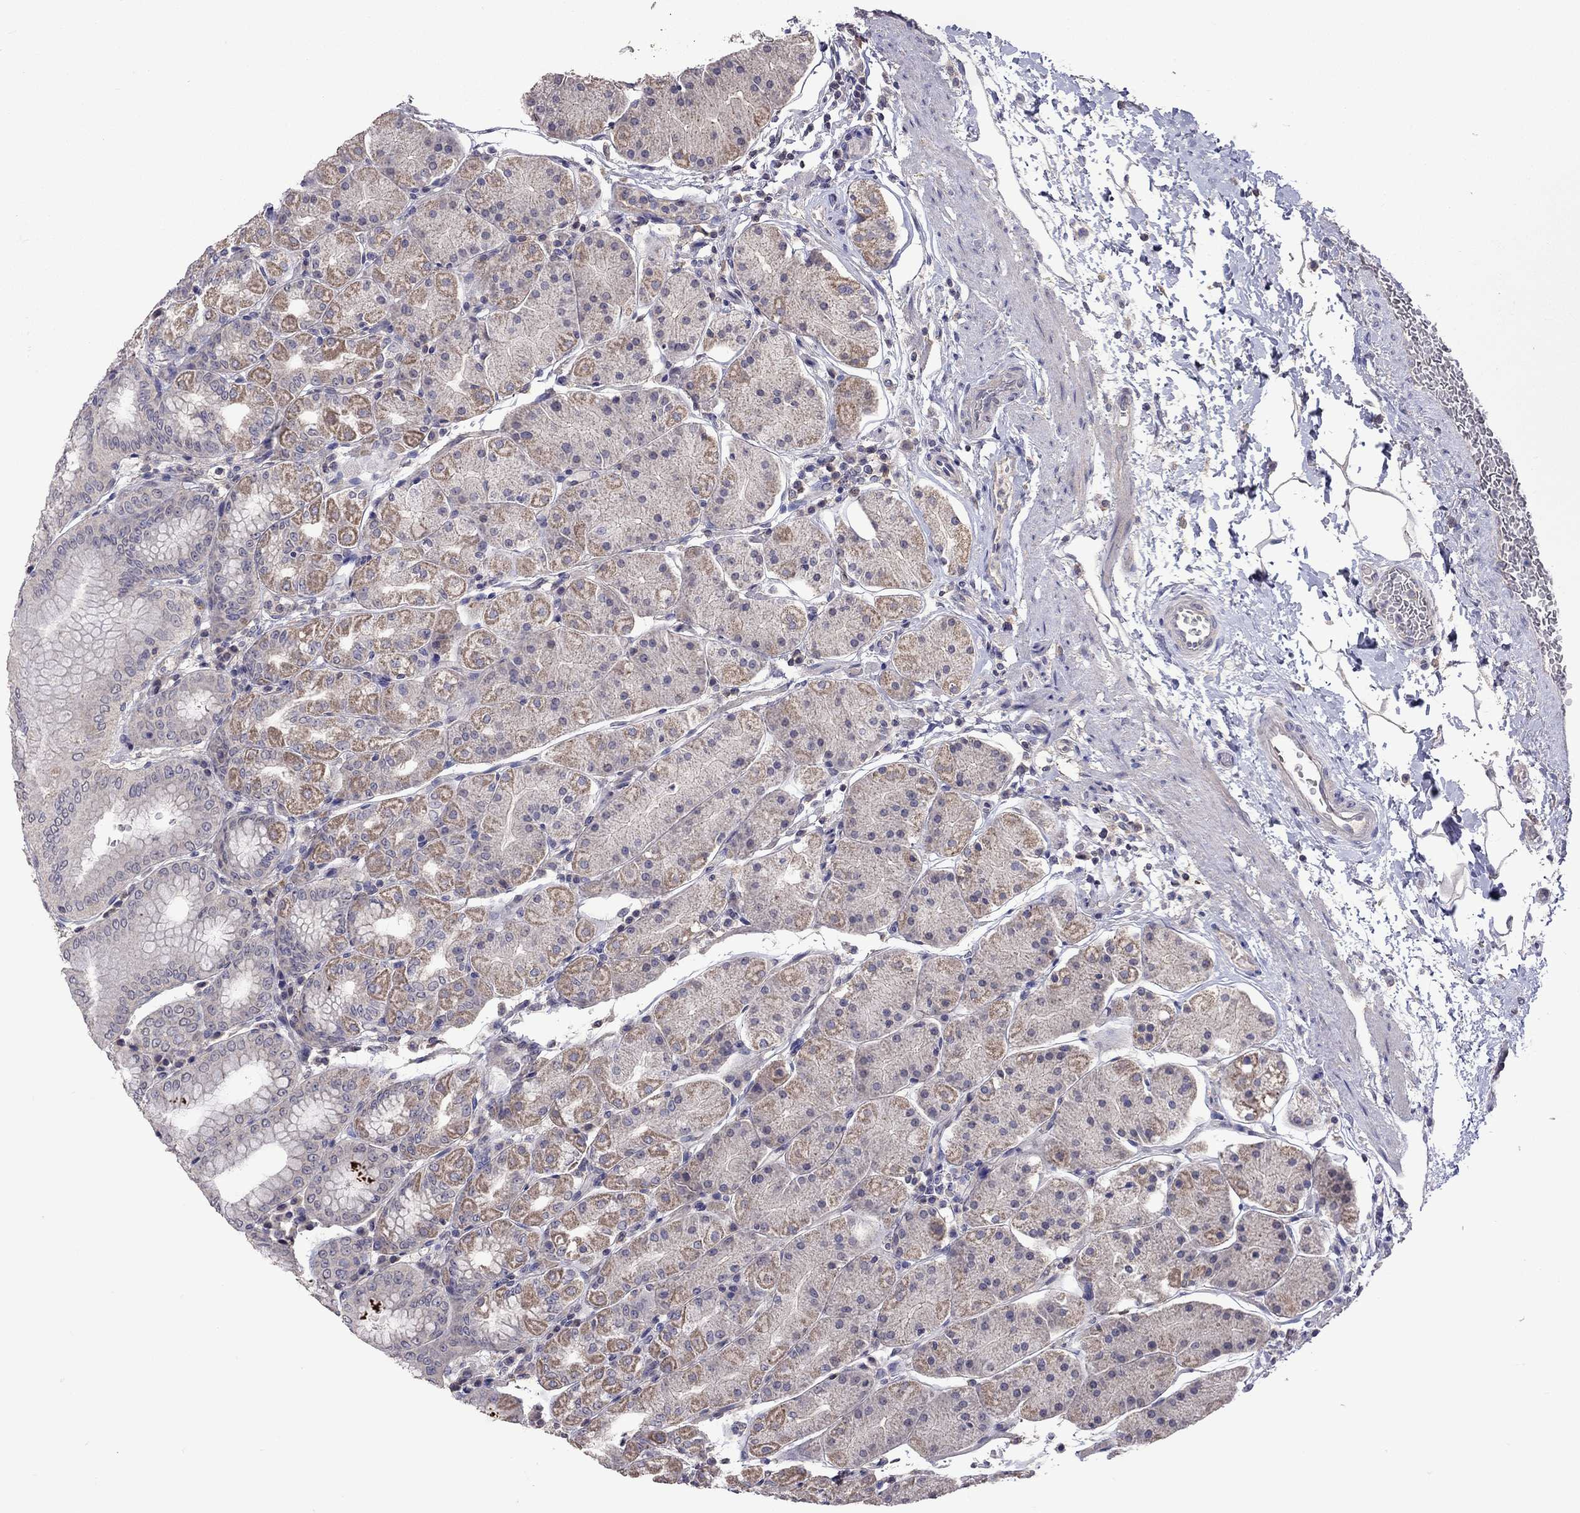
{"staining": {"intensity": "moderate", "quantity": "25%-75%", "location": "cytoplasmic/membranous"}, "tissue": "stomach", "cell_type": "Glandular cells", "image_type": "normal", "snomed": [{"axis": "morphology", "description": "Normal tissue, NOS"}, {"axis": "topography", "description": "Stomach"}], "caption": "There is medium levels of moderate cytoplasmic/membranous staining in glandular cells of unremarkable stomach, as demonstrated by immunohistochemical staining (brown color).", "gene": "RTP5", "patient": {"sex": "male", "age": 54}}